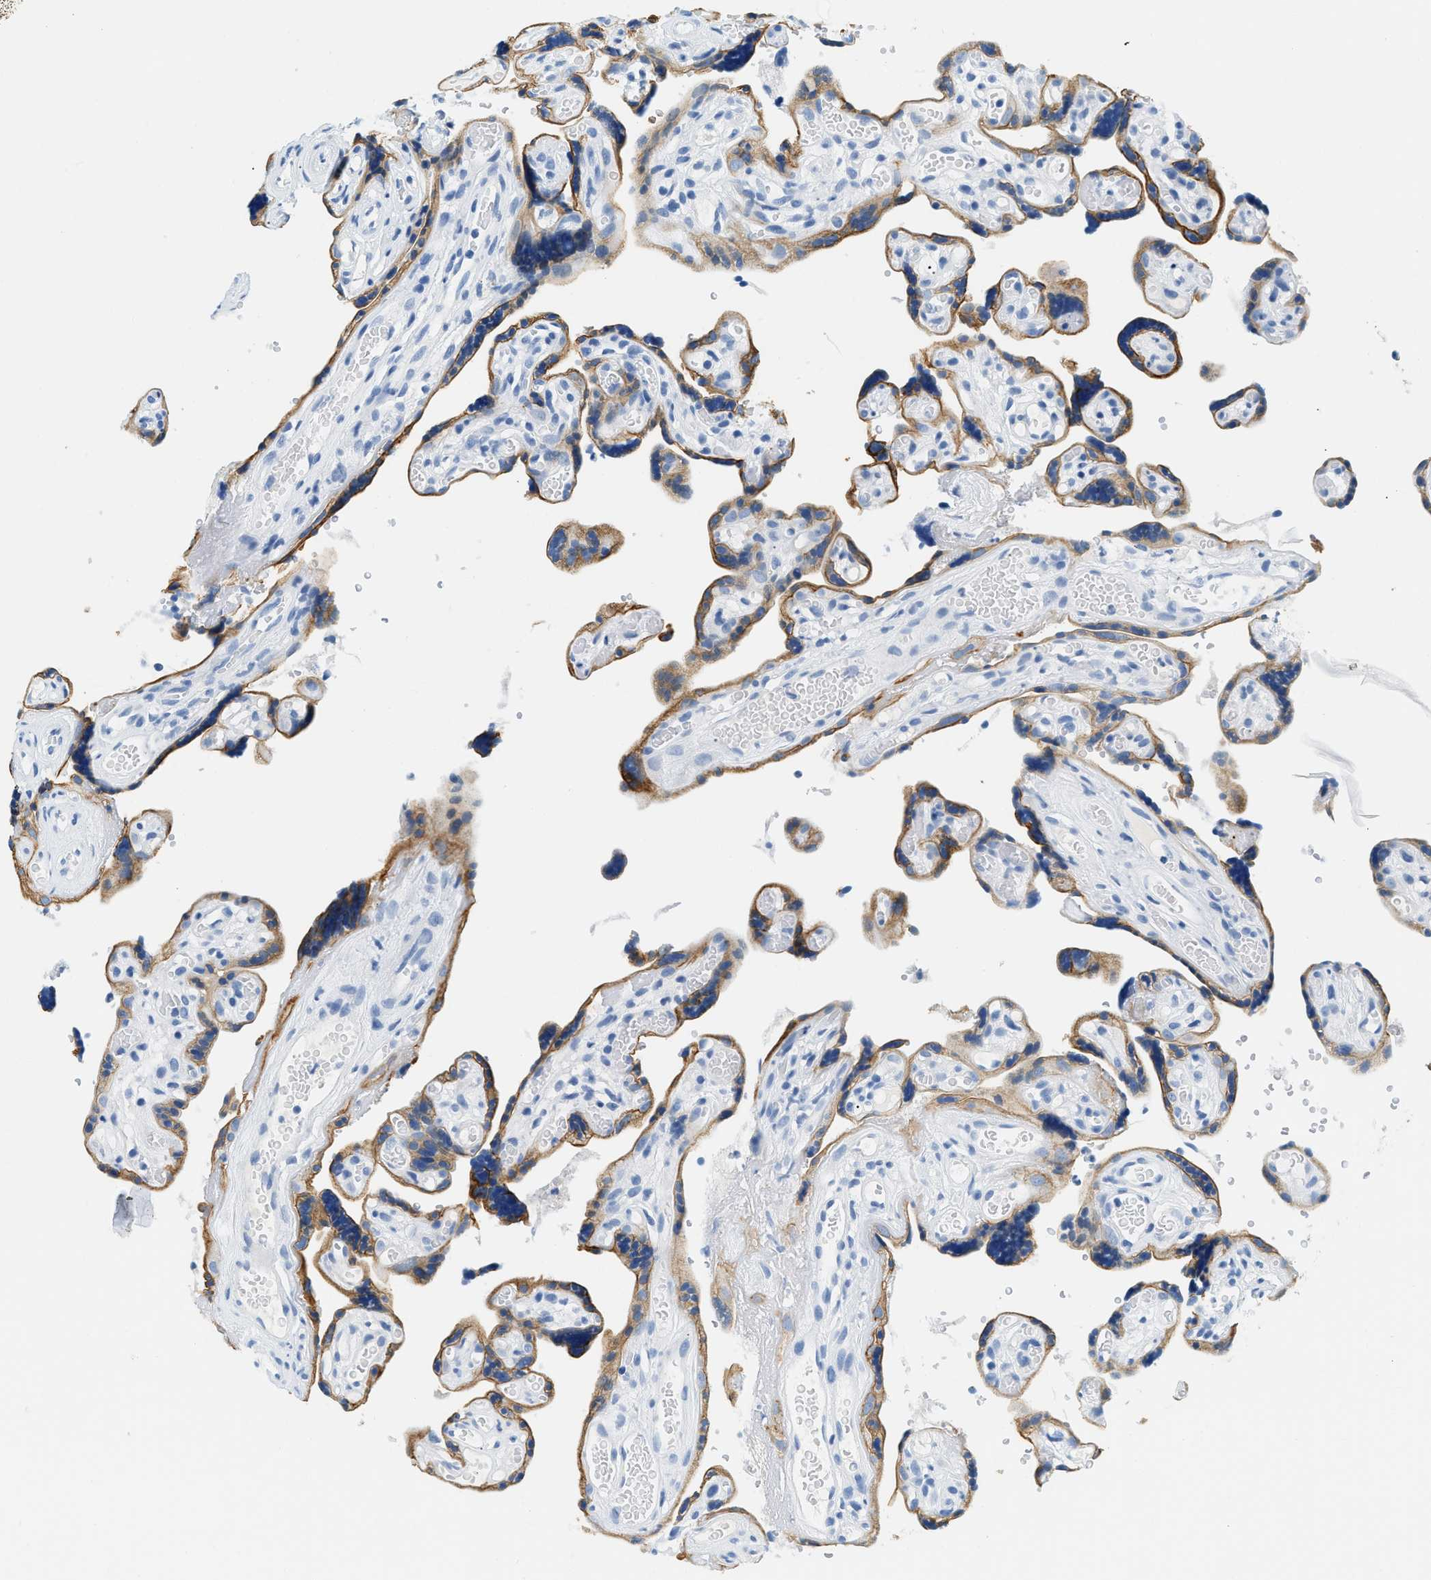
{"staining": {"intensity": "moderate", "quantity": "<25%", "location": "cytoplasmic/membranous"}, "tissue": "placenta", "cell_type": "Decidual cells", "image_type": "normal", "snomed": [{"axis": "morphology", "description": "Normal tissue, NOS"}, {"axis": "topography", "description": "Placenta"}], "caption": "Human placenta stained with a brown dye demonstrates moderate cytoplasmic/membranous positive staining in about <25% of decidual cells.", "gene": "STXBP2", "patient": {"sex": "female", "age": 30}}